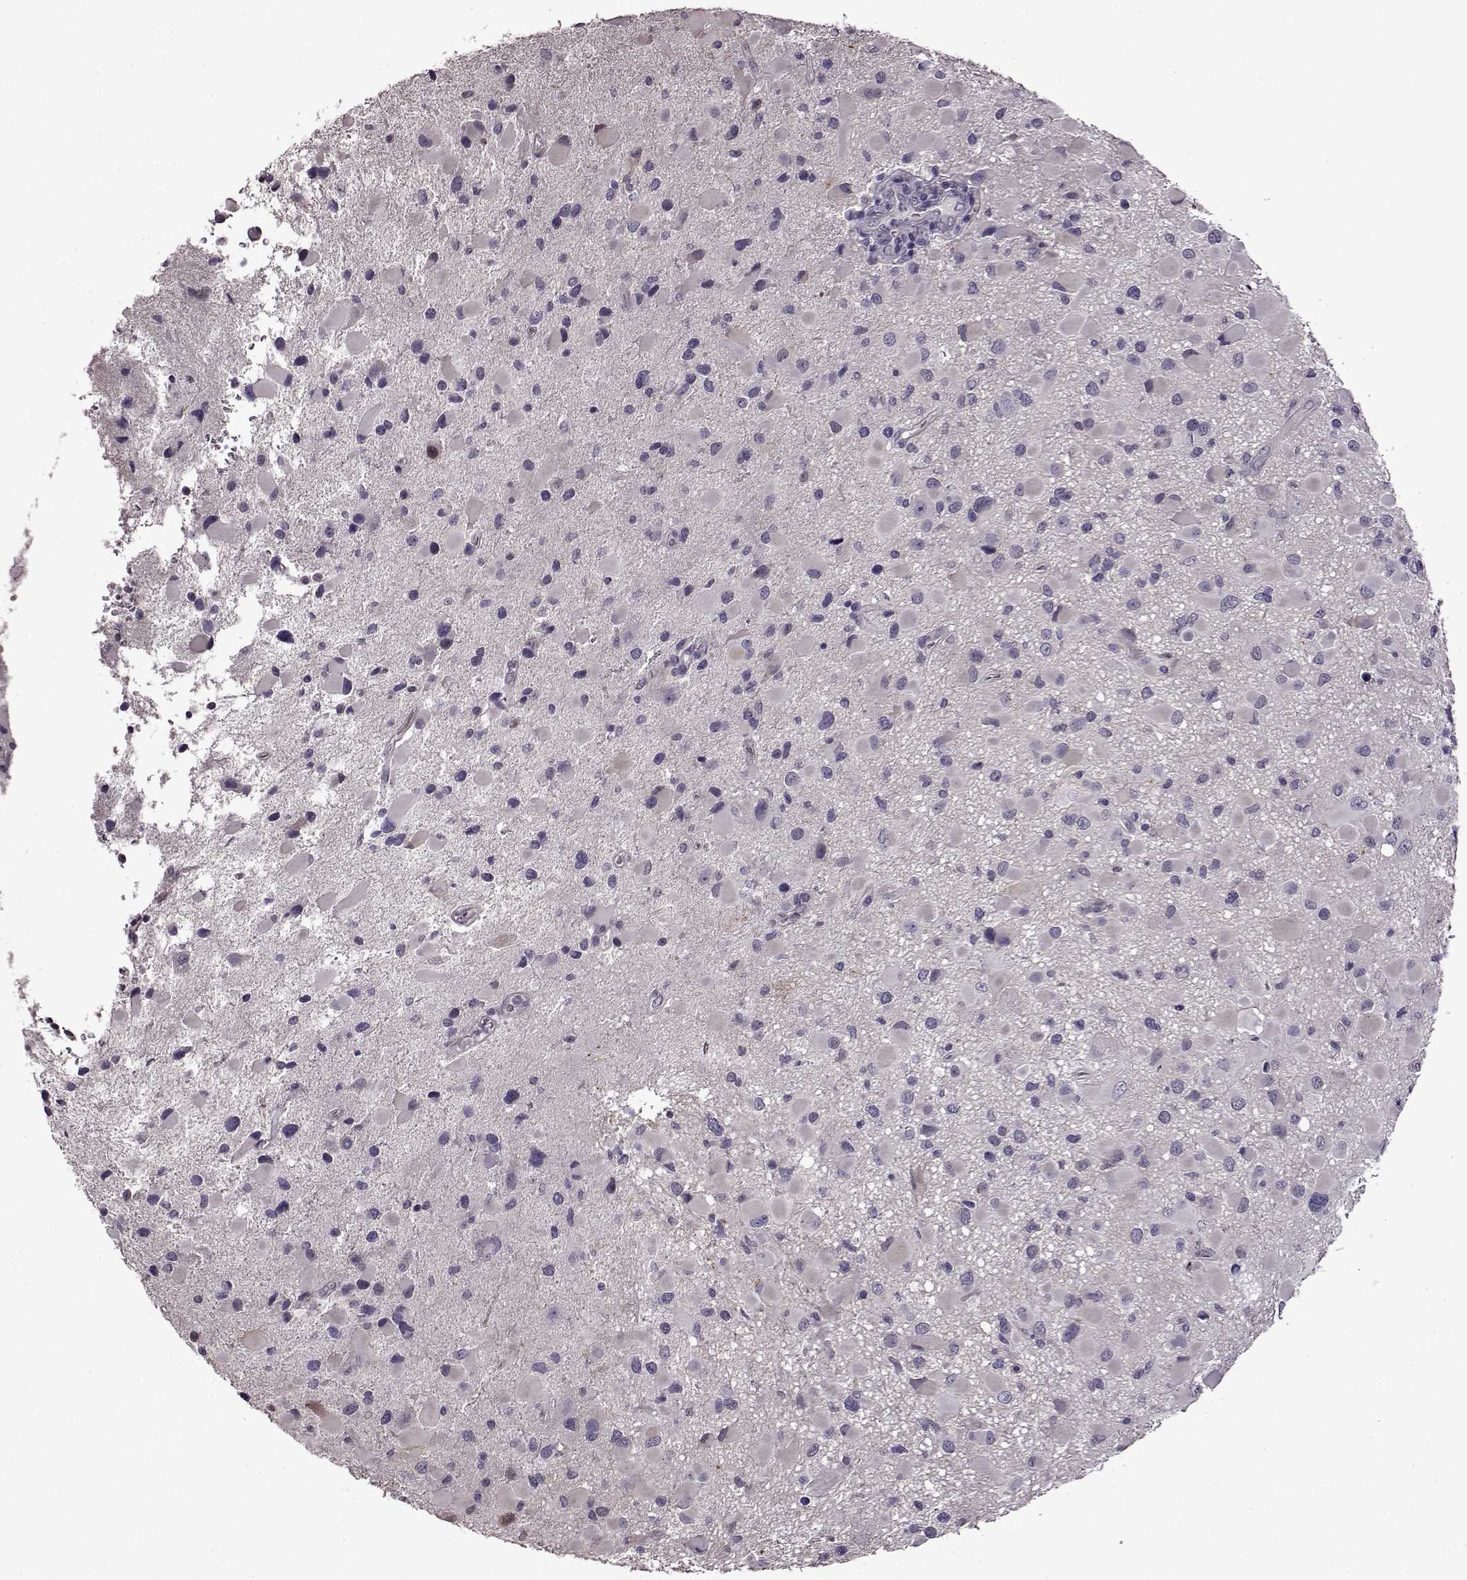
{"staining": {"intensity": "negative", "quantity": "none", "location": "none"}, "tissue": "glioma", "cell_type": "Tumor cells", "image_type": "cancer", "snomed": [{"axis": "morphology", "description": "Glioma, malignant, Low grade"}, {"axis": "topography", "description": "Brain"}], "caption": "The histopathology image reveals no significant expression in tumor cells of malignant glioma (low-grade). (DAB immunohistochemistry with hematoxylin counter stain).", "gene": "EDDM3B", "patient": {"sex": "female", "age": 32}}